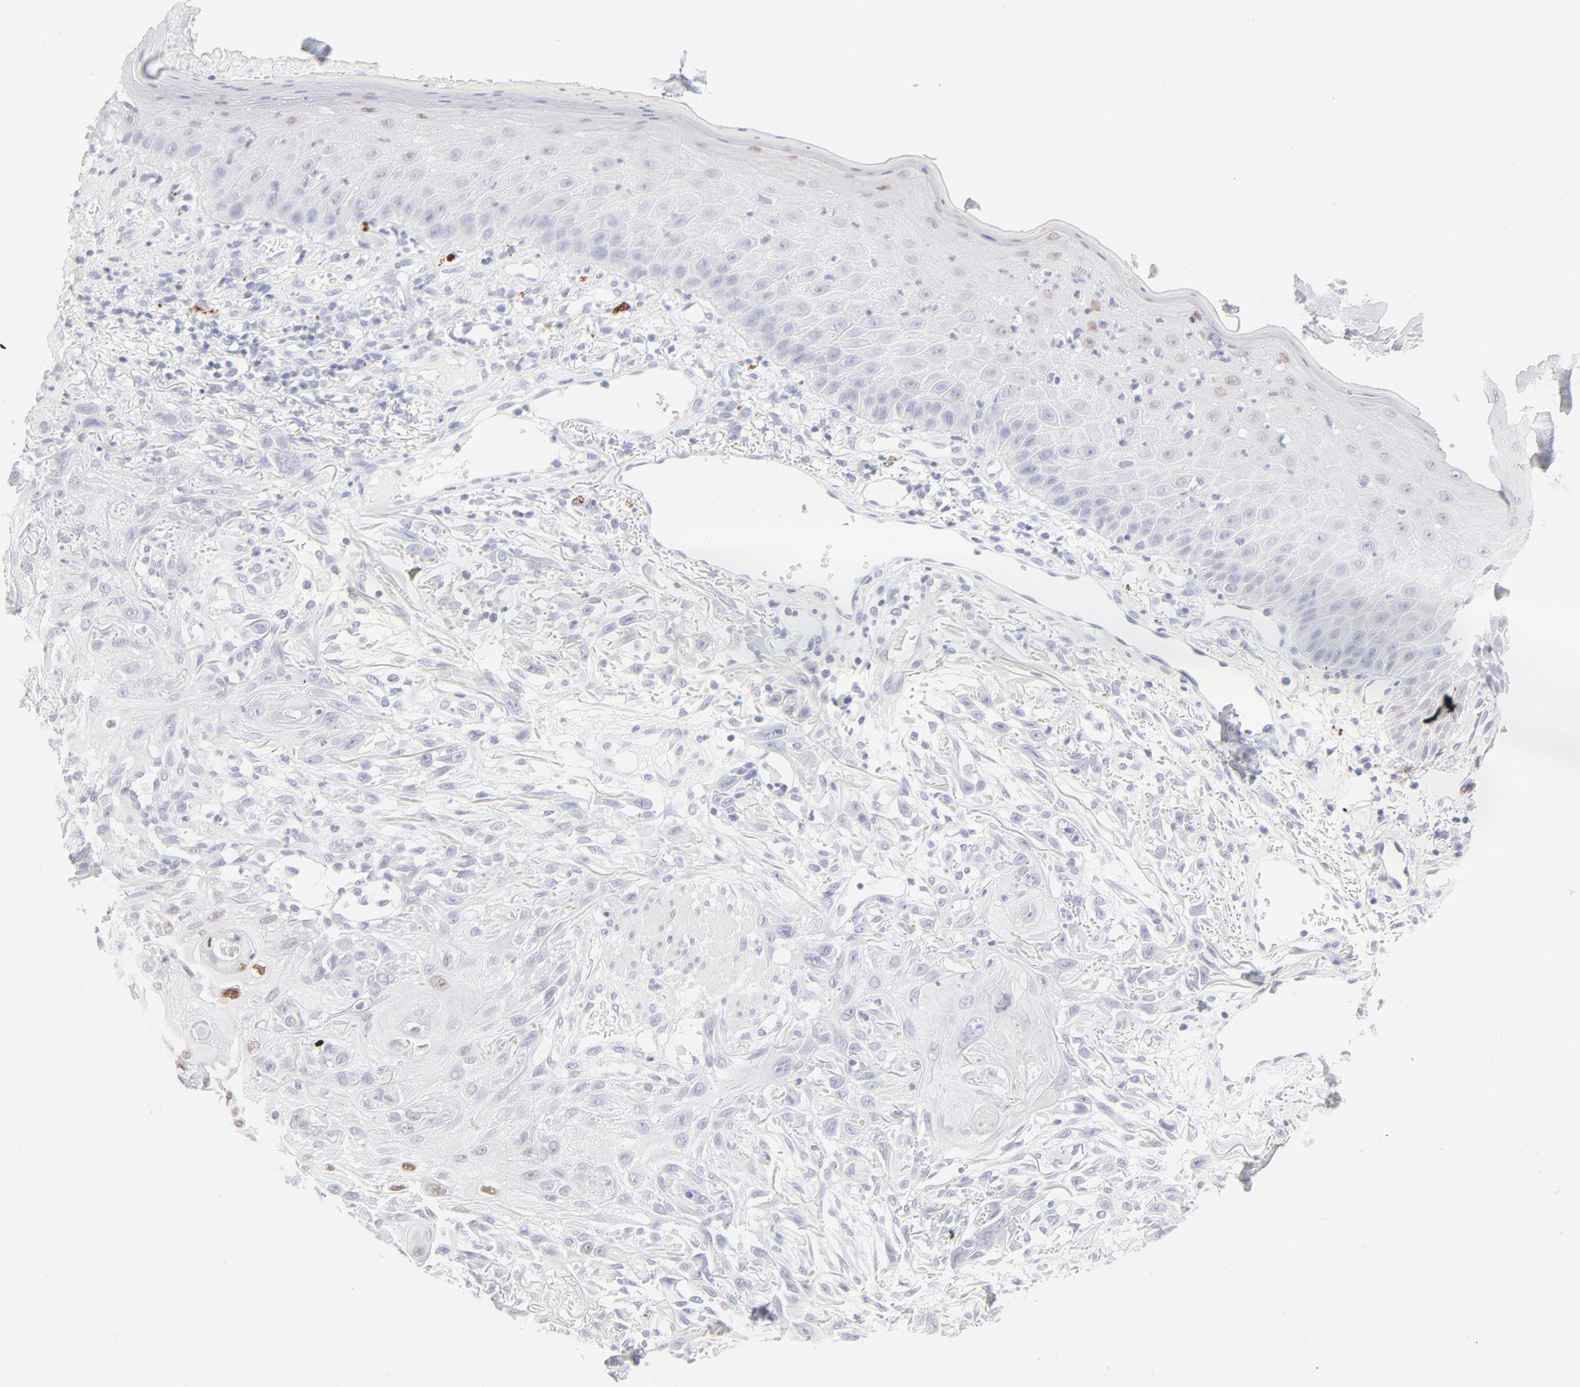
{"staining": {"intensity": "moderate", "quantity": "<25%", "location": "nuclear"}, "tissue": "skin cancer", "cell_type": "Tumor cells", "image_type": "cancer", "snomed": [{"axis": "morphology", "description": "Squamous cell carcinoma, NOS"}, {"axis": "topography", "description": "Skin"}], "caption": "Human skin cancer (squamous cell carcinoma) stained for a protein (brown) shows moderate nuclear positive expression in about <25% of tumor cells.", "gene": "ELF3", "patient": {"sex": "female", "age": 59}}